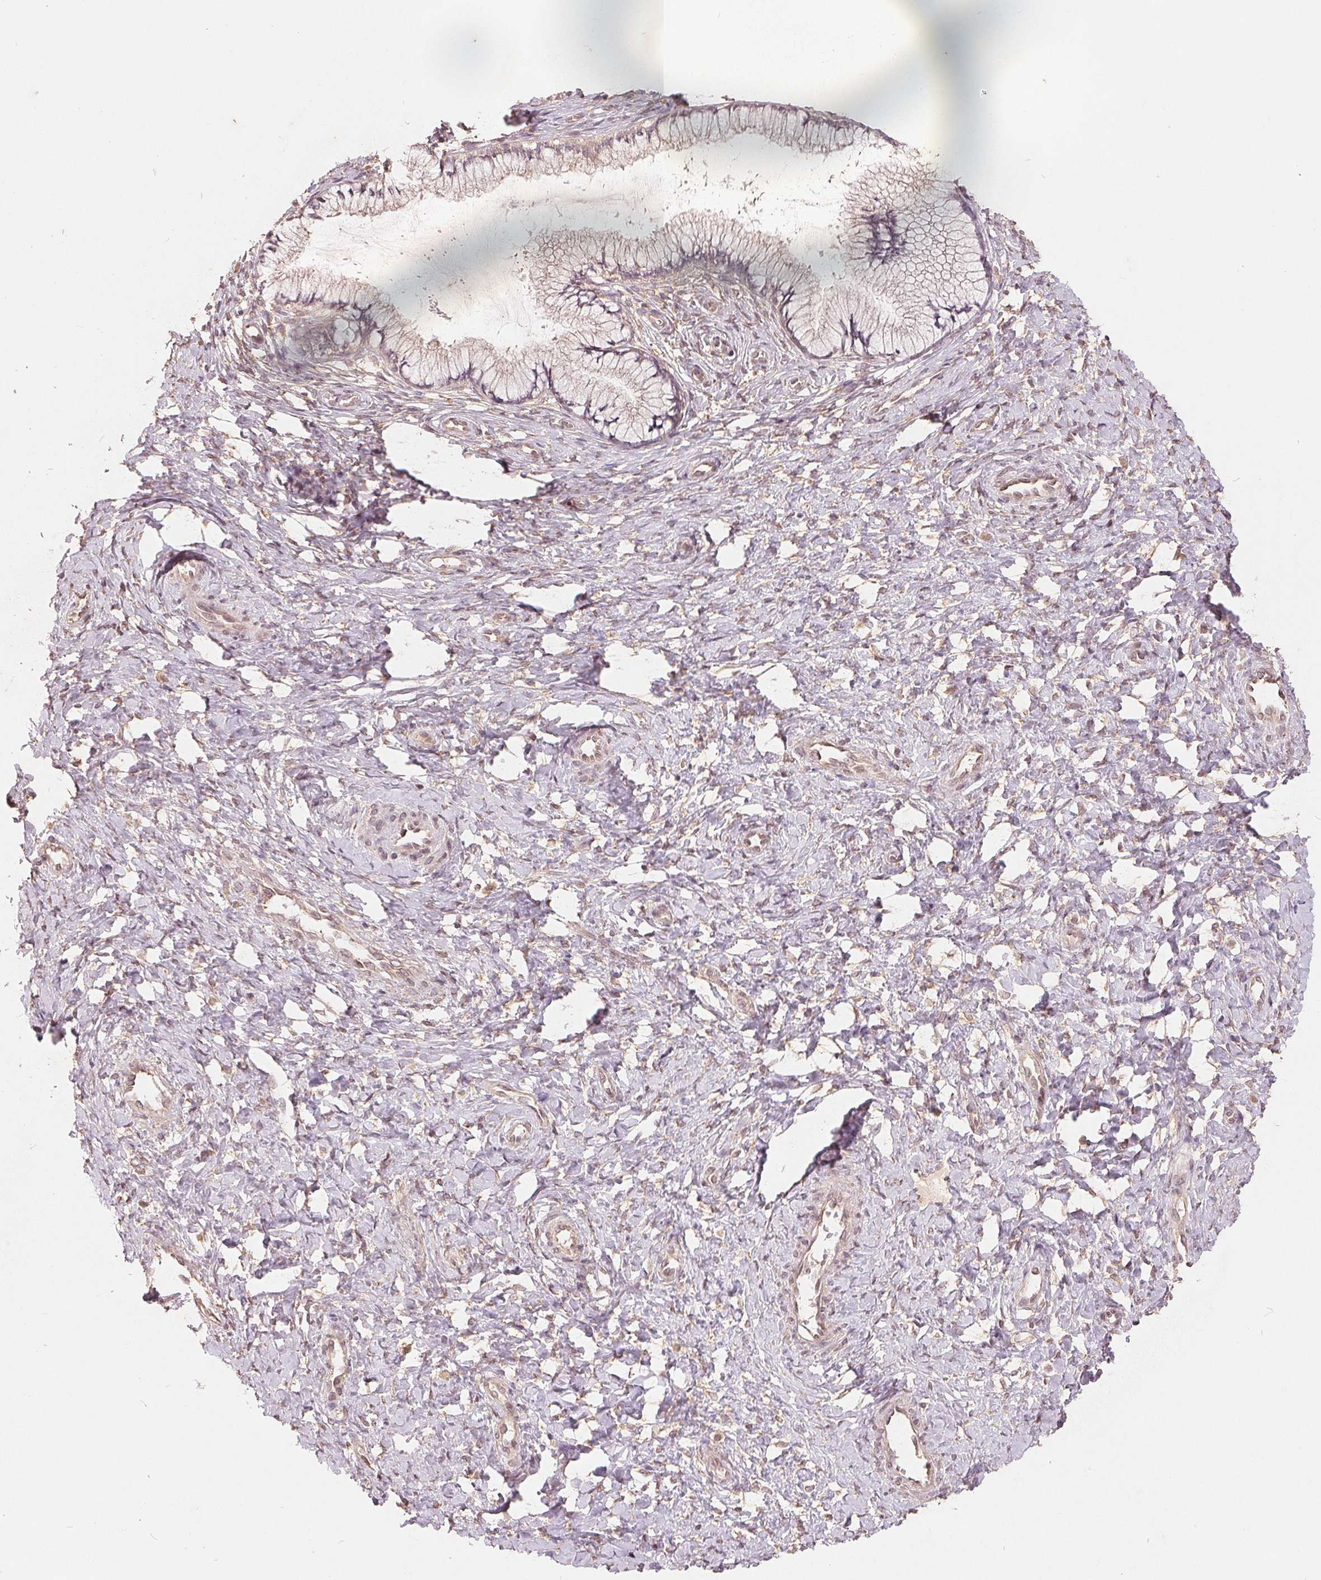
{"staining": {"intensity": "weak", "quantity": "<25%", "location": "cytoplasmic/membranous"}, "tissue": "cervix", "cell_type": "Glandular cells", "image_type": "normal", "snomed": [{"axis": "morphology", "description": "Normal tissue, NOS"}, {"axis": "topography", "description": "Cervix"}], "caption": "Immunohistochemistry (IHC) micrograph of unremarkable human cervix stained for a protein (brown), which demonstrates no expression in glandular cells. The staining is performed using DAB brown chromogen with nuclei counter-stained in using hematoxylin.", "gene": "CDIPT", "patient": {"sex": "female", "age": 37}}